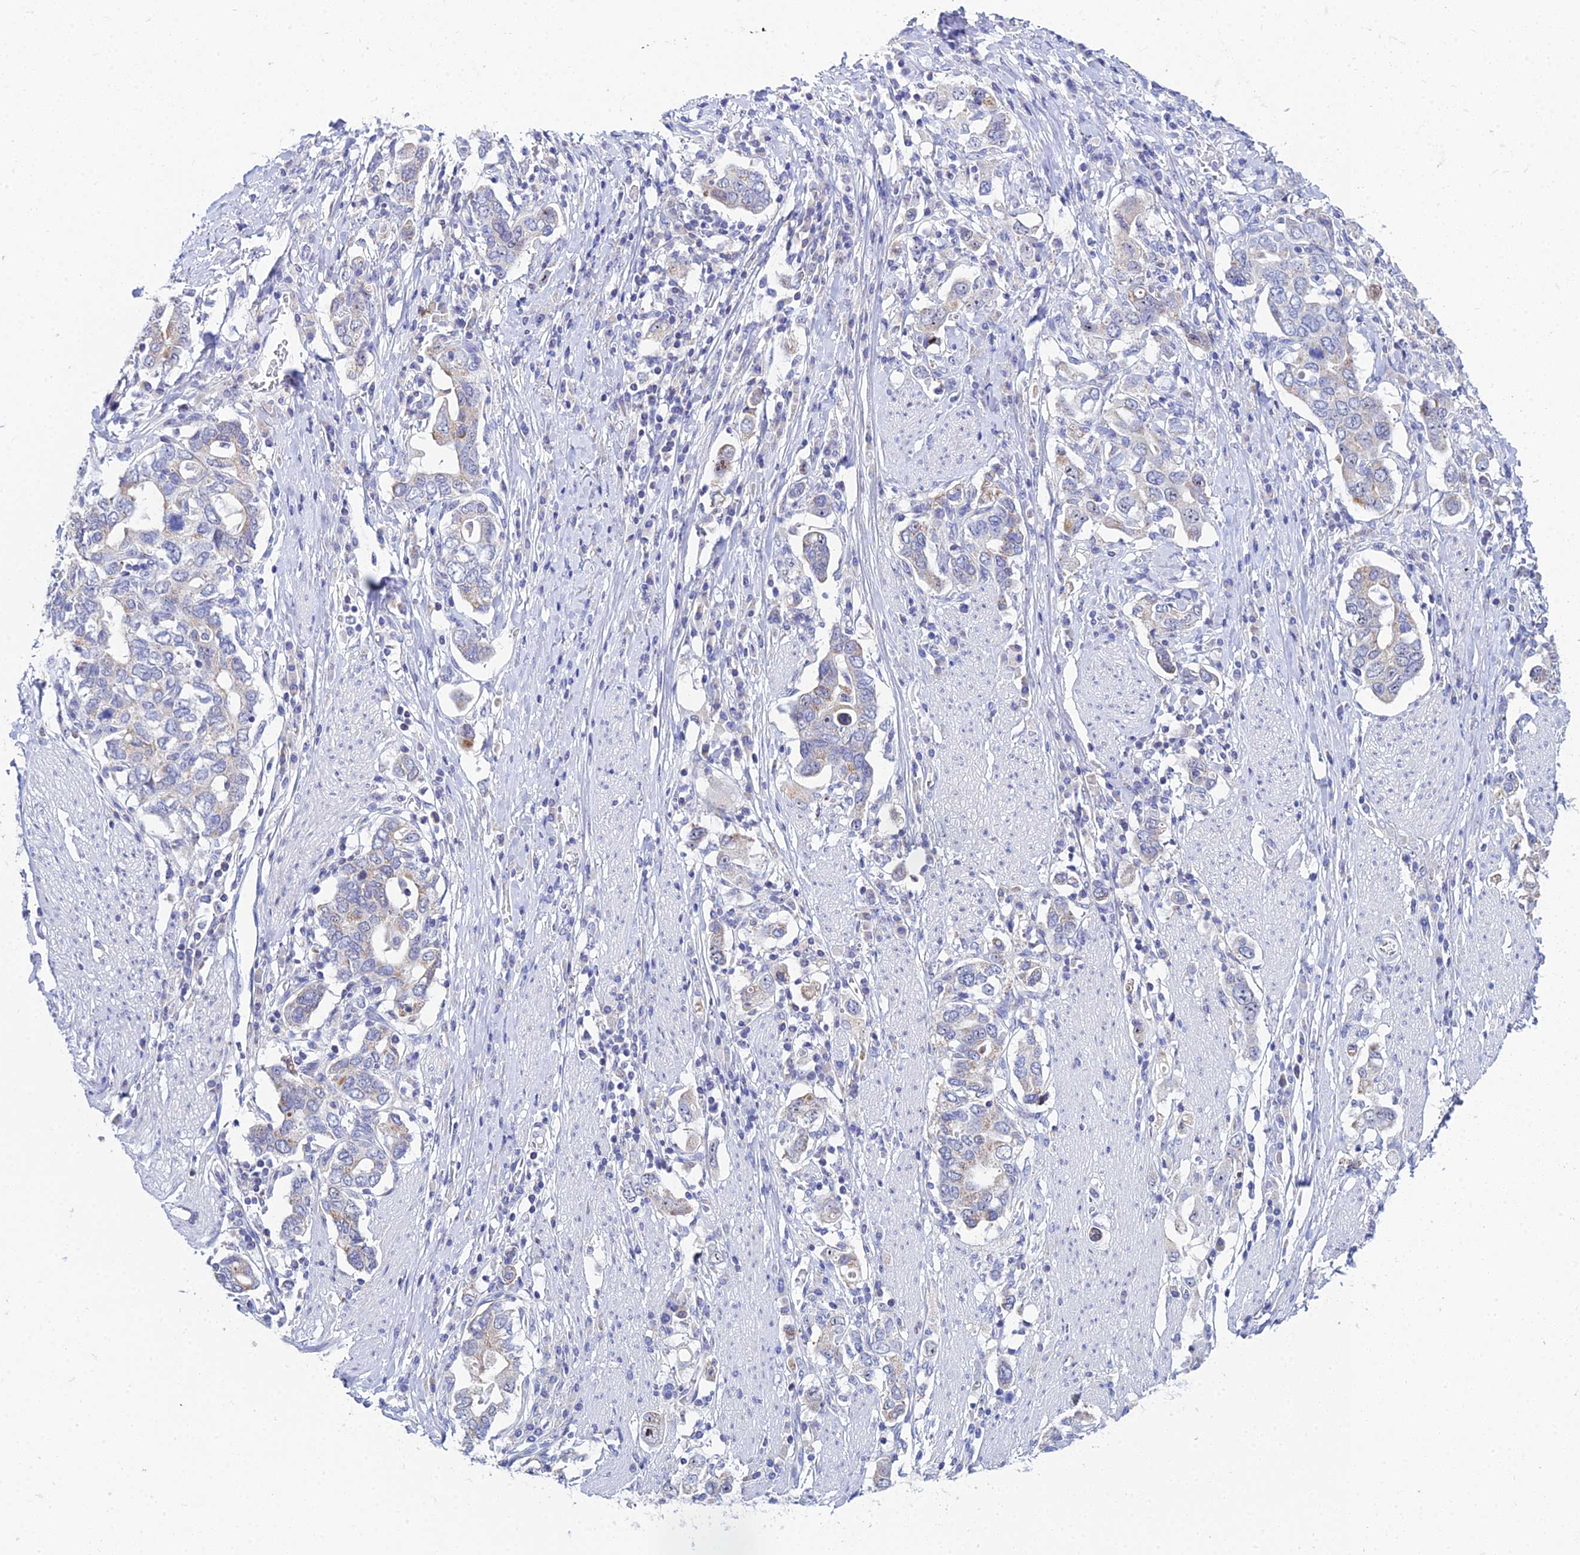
{"staining": {"intensity": "weak", "quantity": "<25%", "location": "cytoplasmic/membranous,nuclear"}, "tissue": "stomach cancer", "cell_type": "Tumor cells", "image_type": "cancer", "snomed": [{"axis": "morphology", "description": "Adenocarcinoma, NOS"}, {"axis": "topography", "description": "Stomach, upper"}, {"axis": "topography", "description": "Stomach"}], "caption": "Tumor cells show no significant protein staining in adenocarcinoma (stomach).", "gene": "PLPP4", "patient": {"sex": "male", "age": 62}}